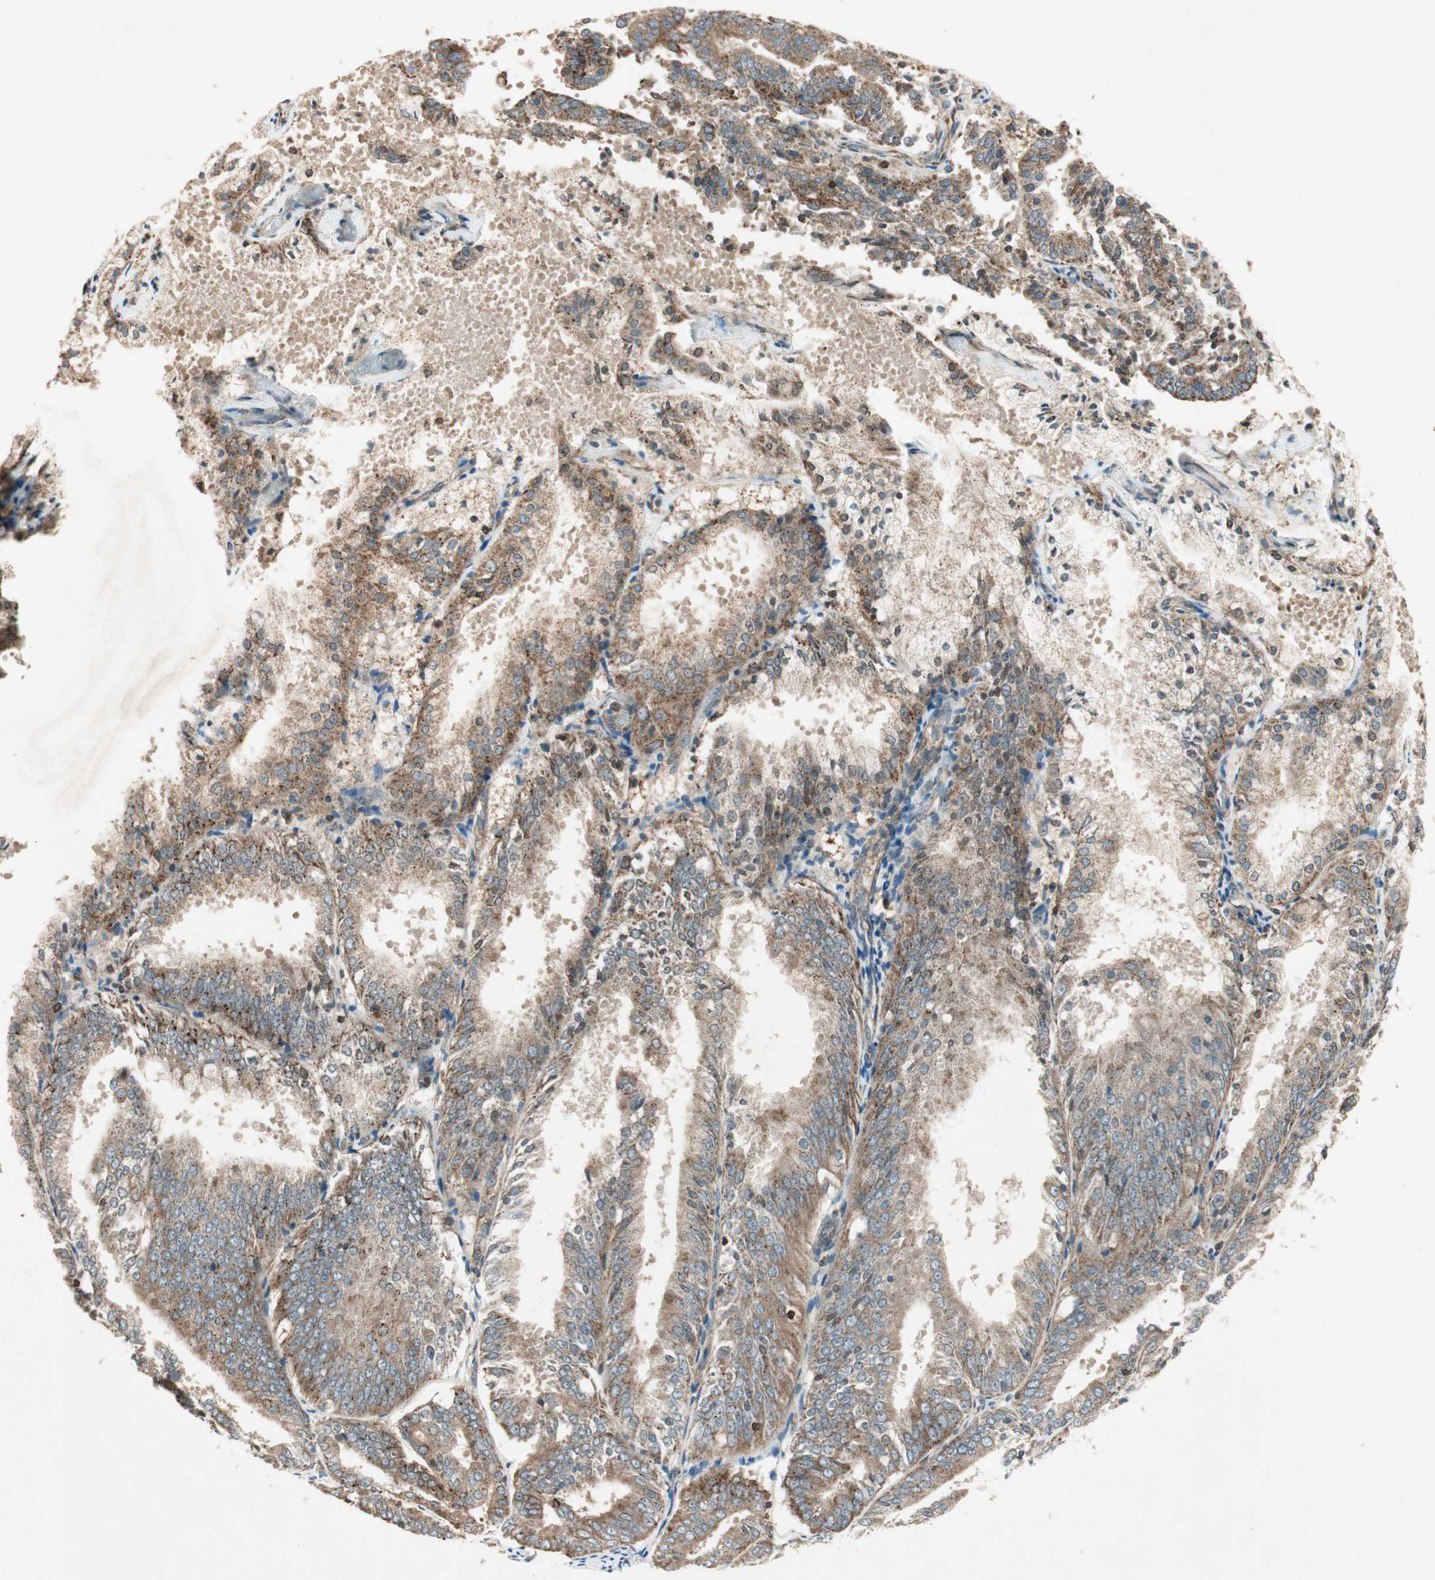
{"staining": {"intensity": "strong", "quantity": ">75%", "location": "cytoplasmic/membranous"}, "tissue": "endometrial cancer", "cell_type": "Tumor cells", "image_type": "cancer", "snomed": [{"axis": "morphology", "description": "Adenocarcinoma, NOS"}, {"axis": "topography", "description": "Endometrium"}], "caption": "The immunohistochemical stain highlights strong cytoplasmic/membranous expression in tumor cells of endometrial cancer (adenocarcinoma) tissue.", "gene": "CHADL", "patient": {"sex": "female", "age": 63}}